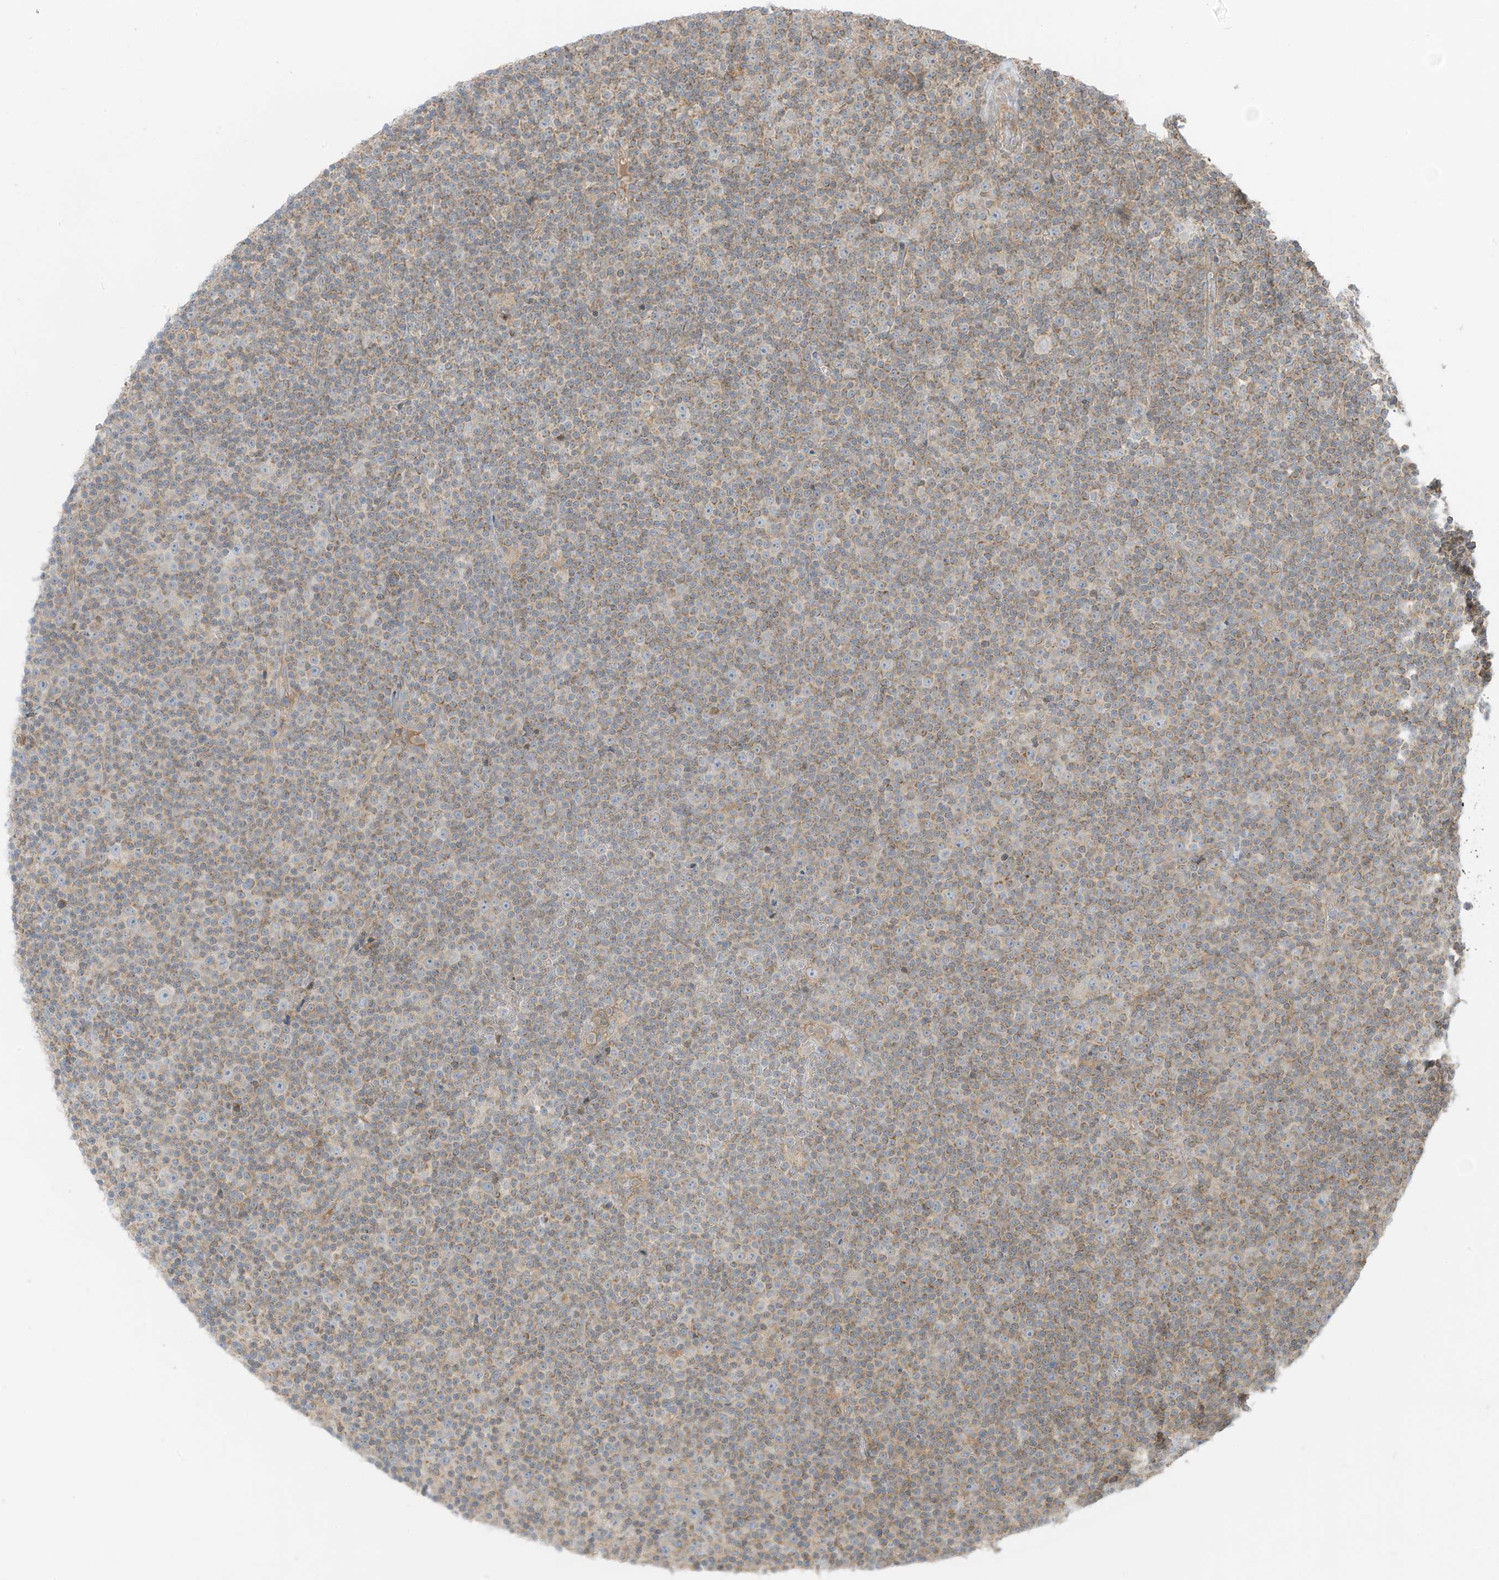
{"staining": {"intensity": "weak", "quantity": "<25%", "location": "cytoplasmic/membranous"}, "tissue": "lymphoma", "cell_type": "Tumor cells", "image_type": "cancer", "snomed": [{"axis": "morphology", "description": "Malignant lymphoma, non-Hodgkin's type, Low grade"}, {"axis": "topography", "description": "Lymph node"}], "caption": "Immunohistochemistry of human lymphoma shows no staining in tumor cells.", "gene": "SLC25A12", "patient": {"sex": "female", "age": 67}}